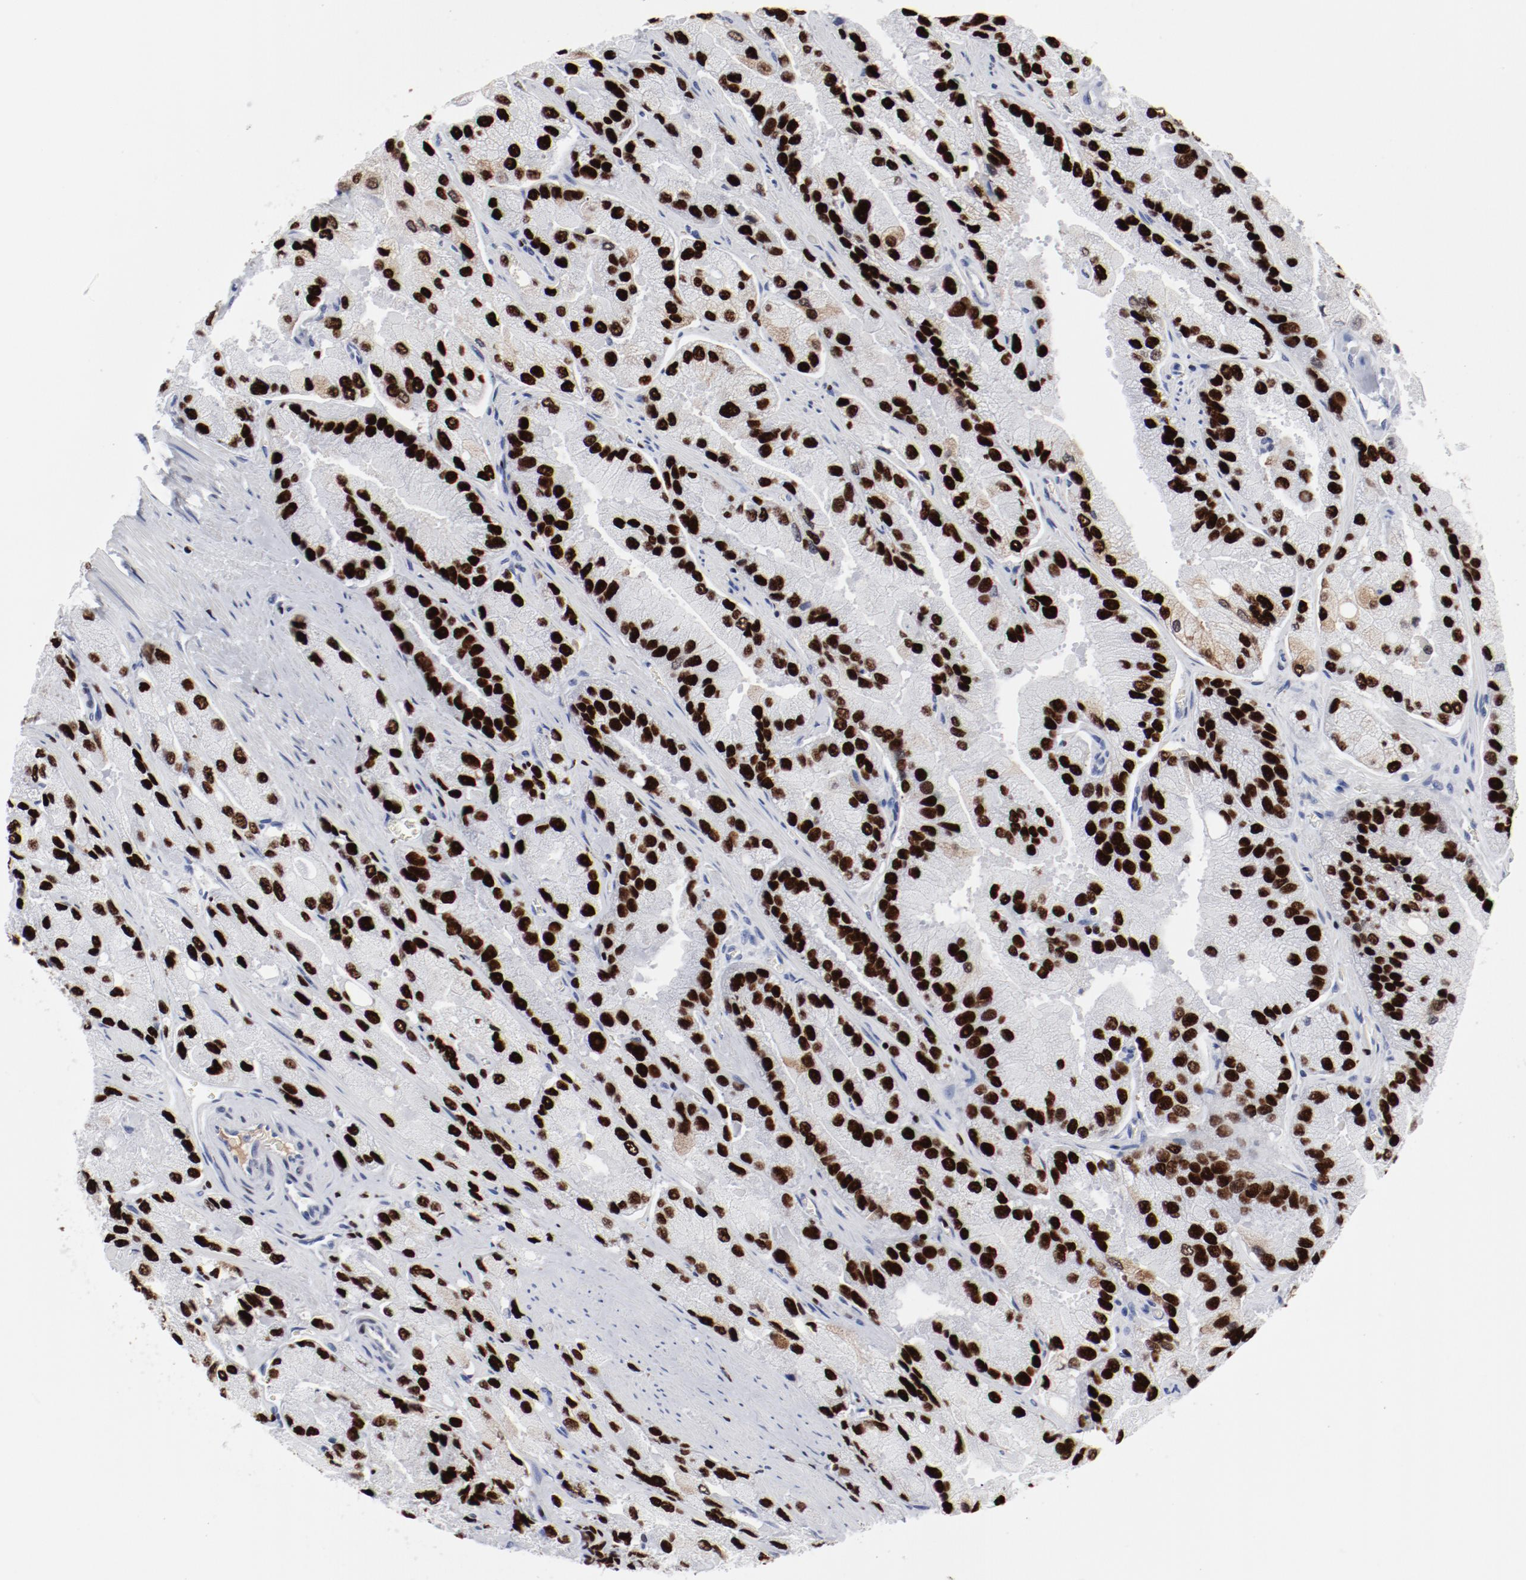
{"staining": {"intensity": "strong", "quantity": ">75%", "location": "nuclear"}, "tissue": "prostate cancer", "cell_type": "Tumor cells", "image_type": "cancer", "snomed": [{"axis": "morphology", "description": "Adenocarcinoma, High grade"}, {"axis": "topography", "description": "Prostate"}], "caption": "Immunohistochemical staining of human prostate cancer exhibits strong nuclear protein positivity in about >75% of tumor cells. The staining was performed using DAB, with brown indicating positive protein expression. Nuclei are stained blue with hematoxylin.", "gene": "SMARCC2", "patient": {"sex": "male", "age": 58}}